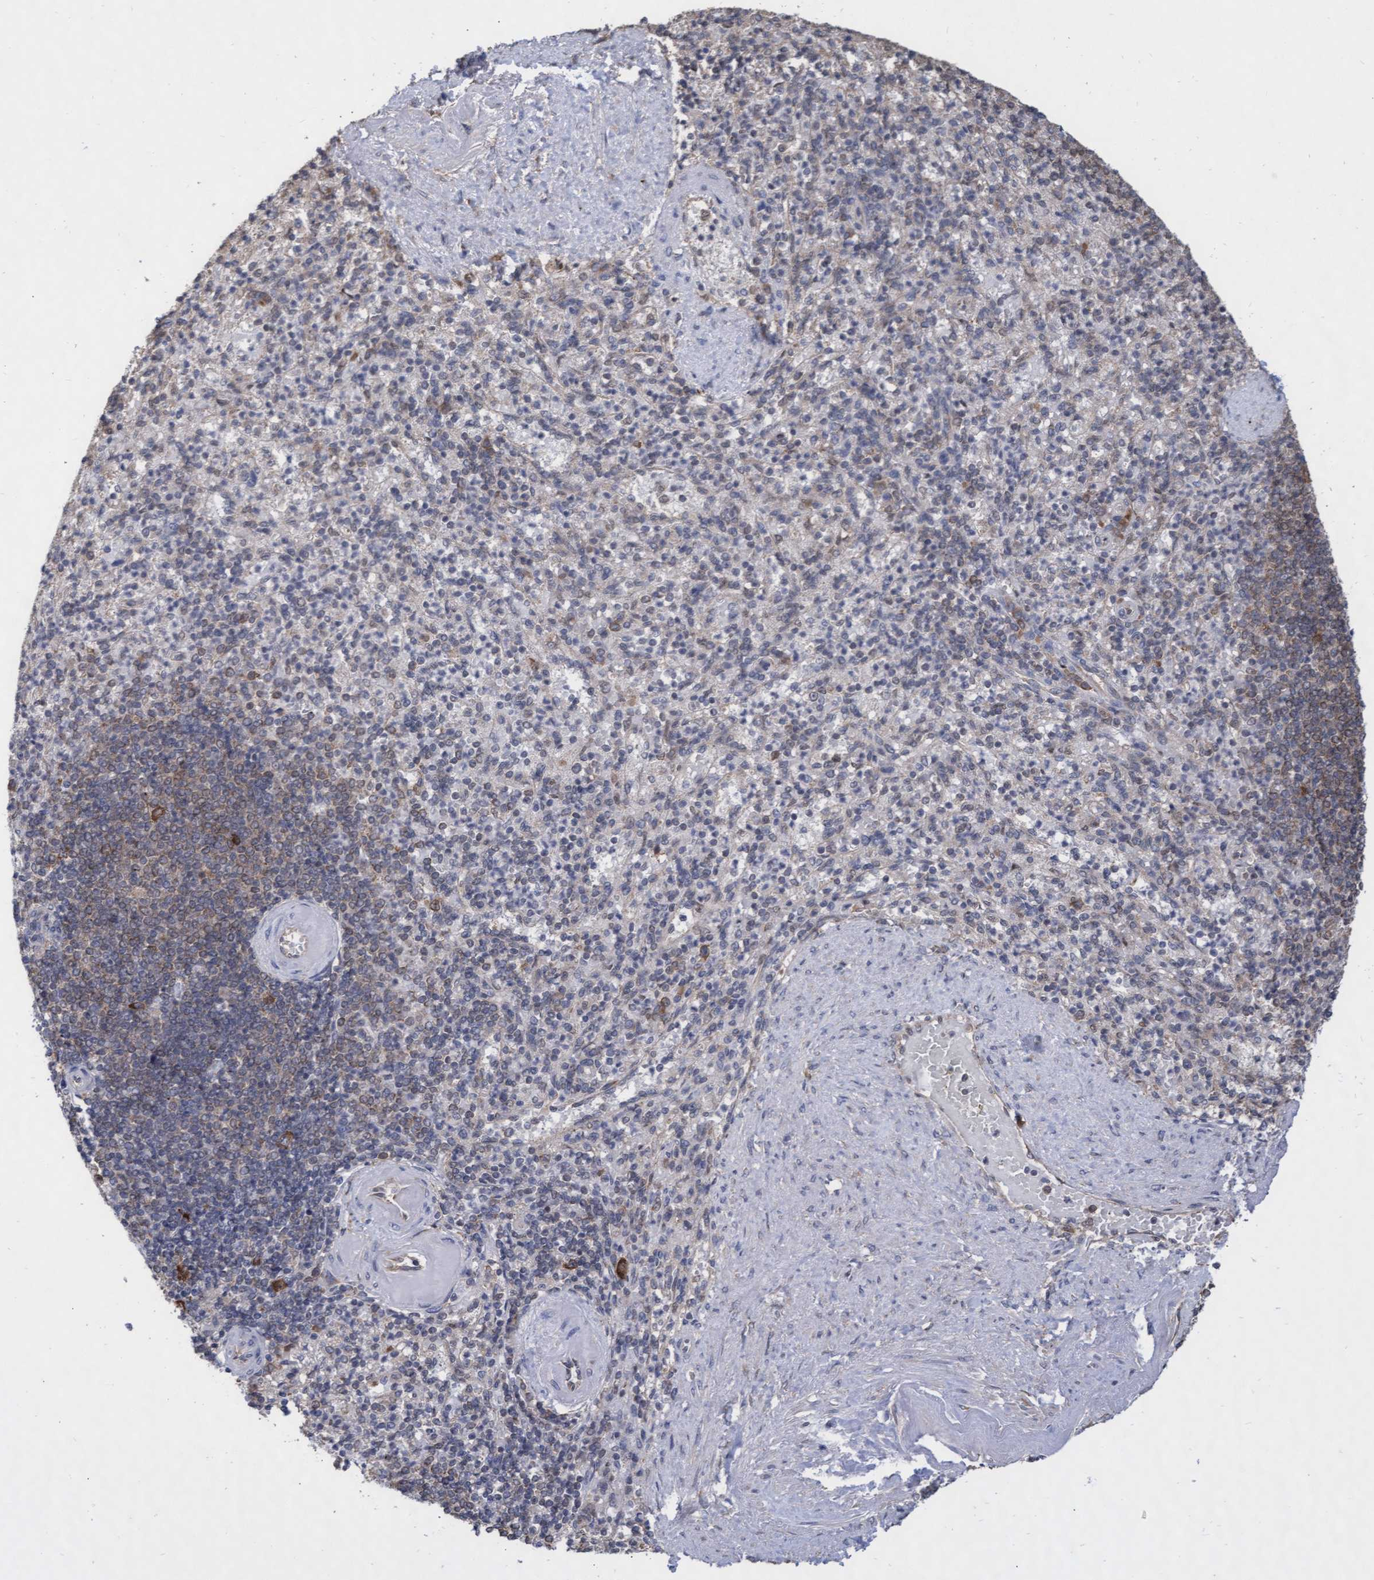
{"staining": {"intensity": "weak", "quantity": "<25%", "location": "cytoplasmic/membranous"}, "tissue": "spleen", "cell_type": "Cells in red pulp", "image_type": "normal", "snomed": [{"axis": "morphology", "description": "Normal tissue, NOS"}, {"axis": "topography", "description": "Spleen"}], "caption": "The immunohistochemistry image has no significant positivity in cells in red pulp of spleen.", "gene": "ABCF2", "patient": {"sex": "female", "age": 74}}